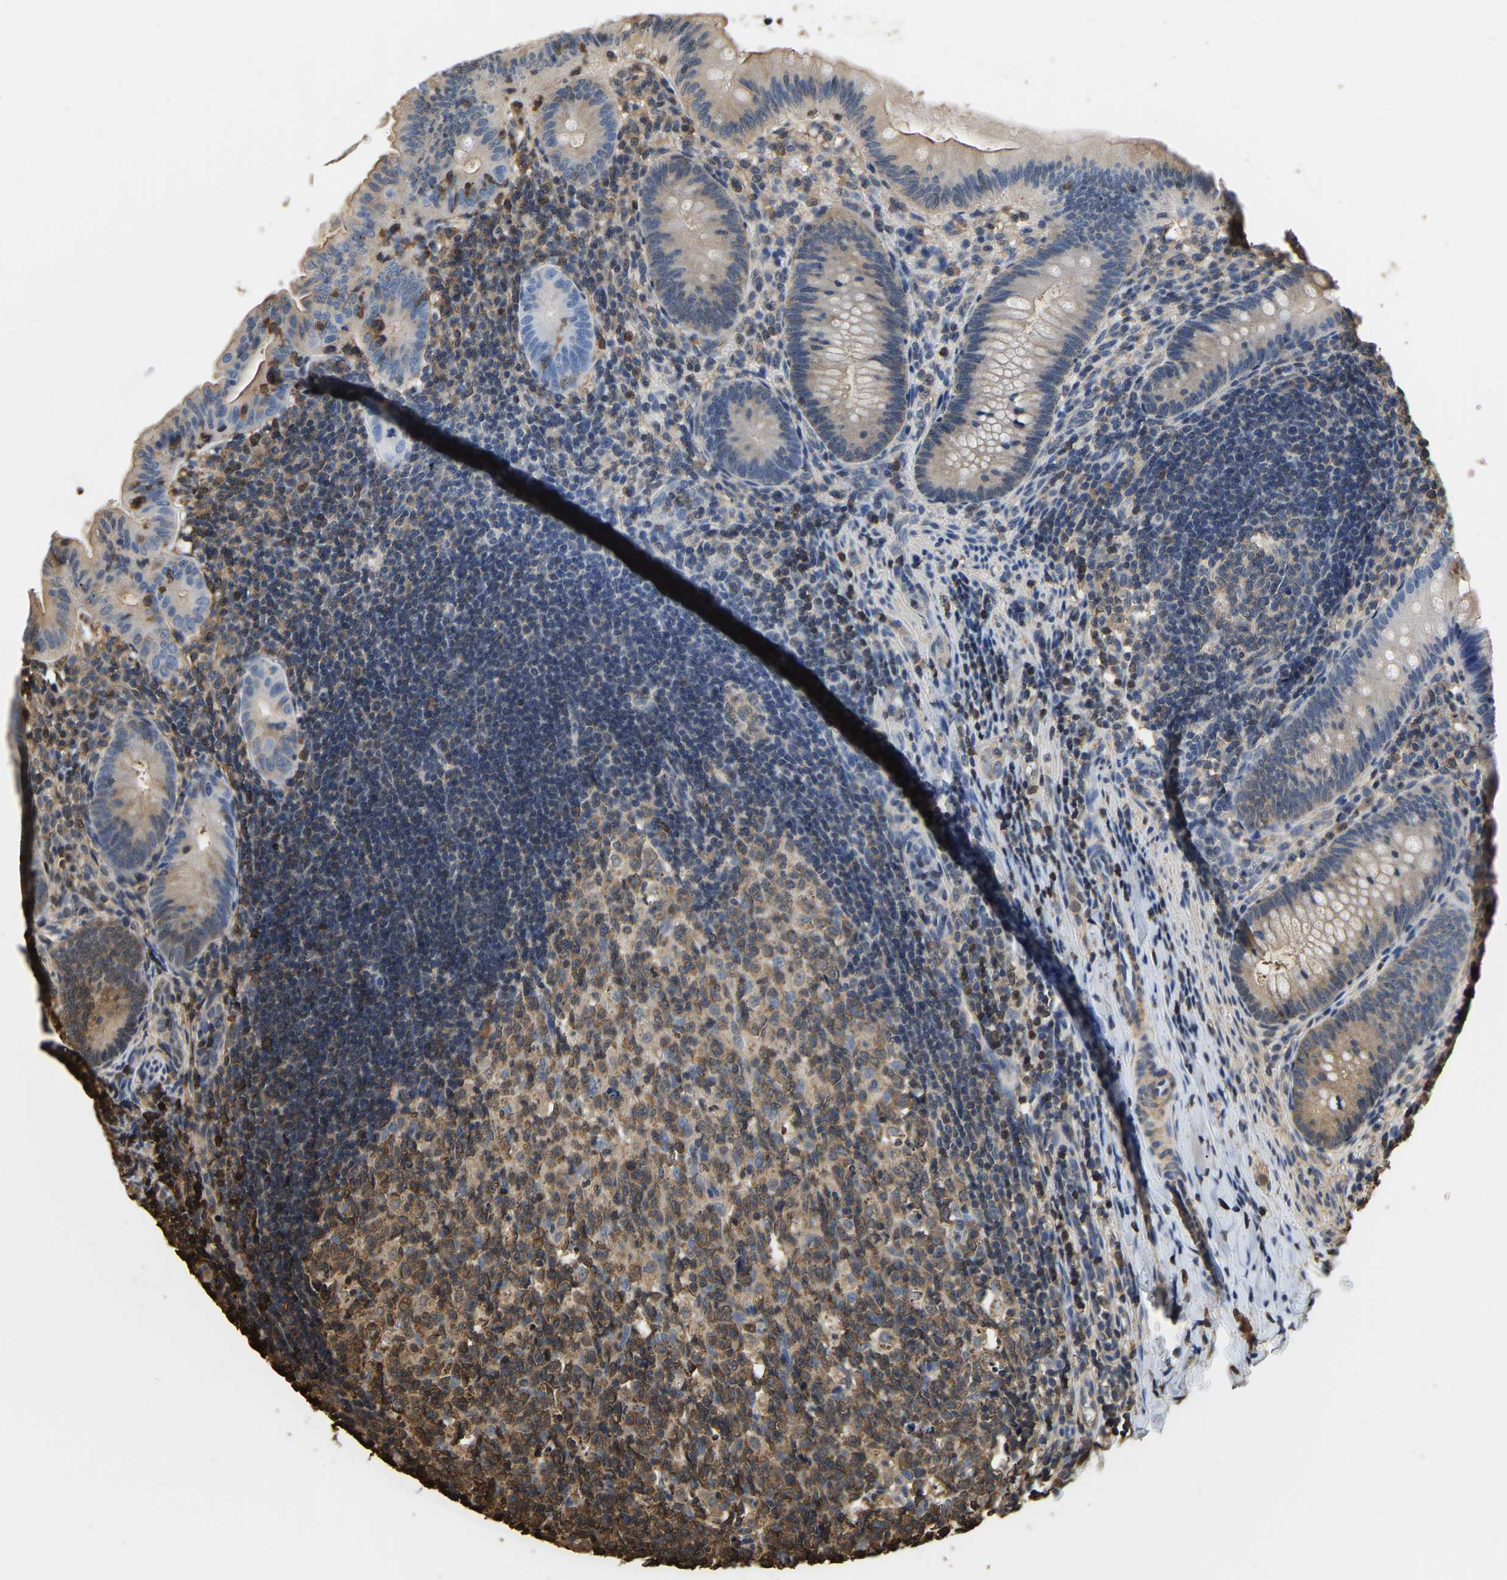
{"staining": {"intensity": "weak", "quantity": "25%-75%", "location": "cytoplasmic/membranous"}, "tissue": "appendix", "cell_type": "Glandular cells", "image_type": "normal", "snomed": [{"axis": "morphology", "description": "Normal tissue, NOS"}, {"axis": "topography", "description": "Appendix"}], "caption": "Brown immunohistochemical staining in benign human appendix reveals weak cytoplasmic/membranous expression in approximately 25%-75% of glandular cells.", "gene": "LDHB", "patient": {"sex": "male", "age": 1}}